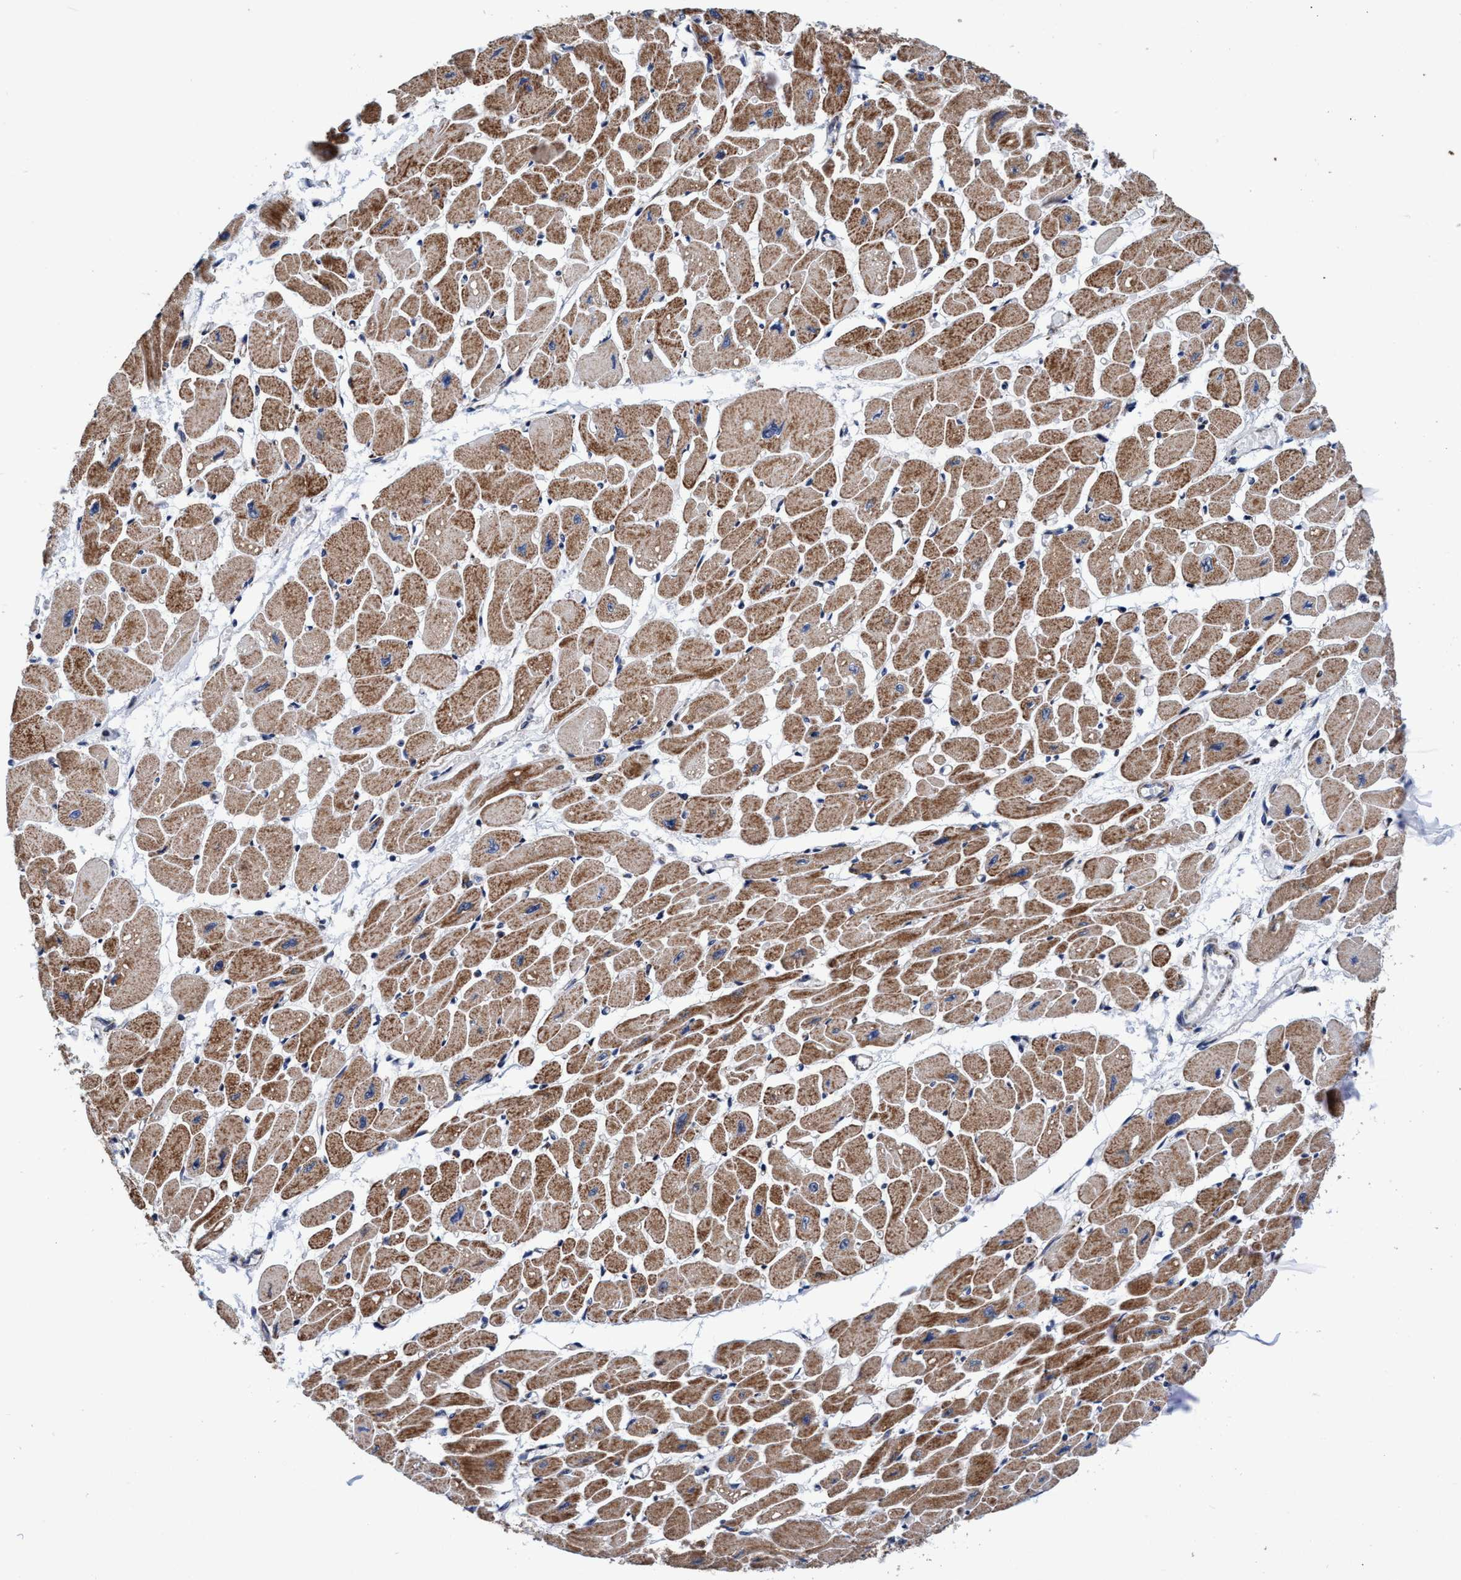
{"staining": {"intensity": "moderate", "quantity": ">75%", "location": "cytoplasmic/membranous"}, "tissue": "heart muscle", "cell_type": "Cardiomyocytes", "image_type": "normal", "snomed": [{"axis": "morphology", "description": "Normal tissue, NOS"}, {"axis": "topography", "description": "Heart"}], "caption": "A medium amount of moderate cytoplasmic/membranous staining is present in approximately >75% of cardiomyocytes in benign heart muscle.", "gene": "AGAP2", "patient": {"sex": "female", "age": 54}}